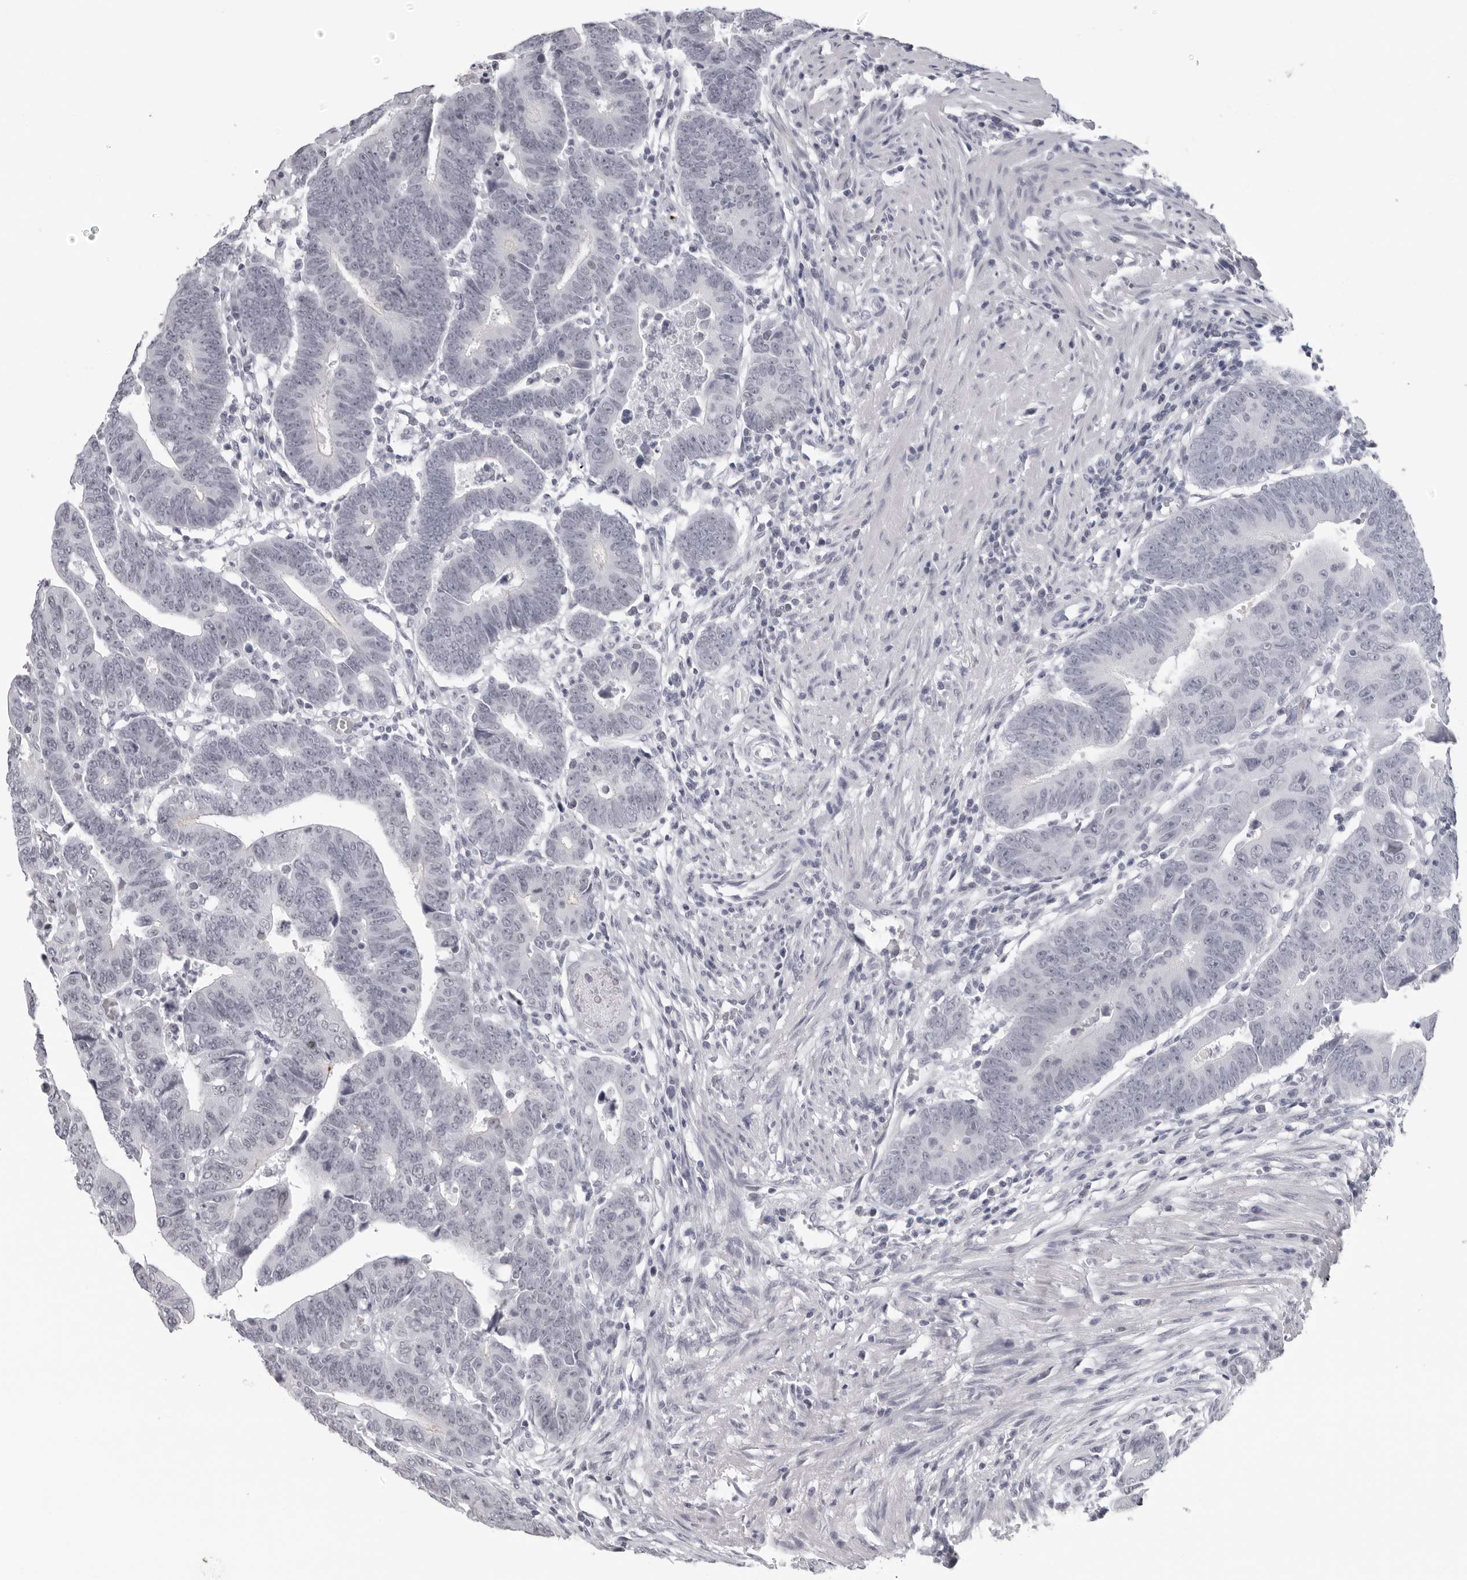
{"staining": {"intensity": "negative", "quantity": "none", "location": "none"}, "tissue": "colorectal cancer", "cell_type": "Tumor cells", "image_type": "cancer", "snomed": [{"axis": "morphology", "description": "Adenocarcinoma, NOS"}, {"axis": "topography", "description": "Rectum"}], "caption": "Protein analysis of adenocarcinoma (colorectal) exhibits no significant staining in tumor cells.", "gene": "ESPN", "patient": {"sex": "female", "age": 65}}